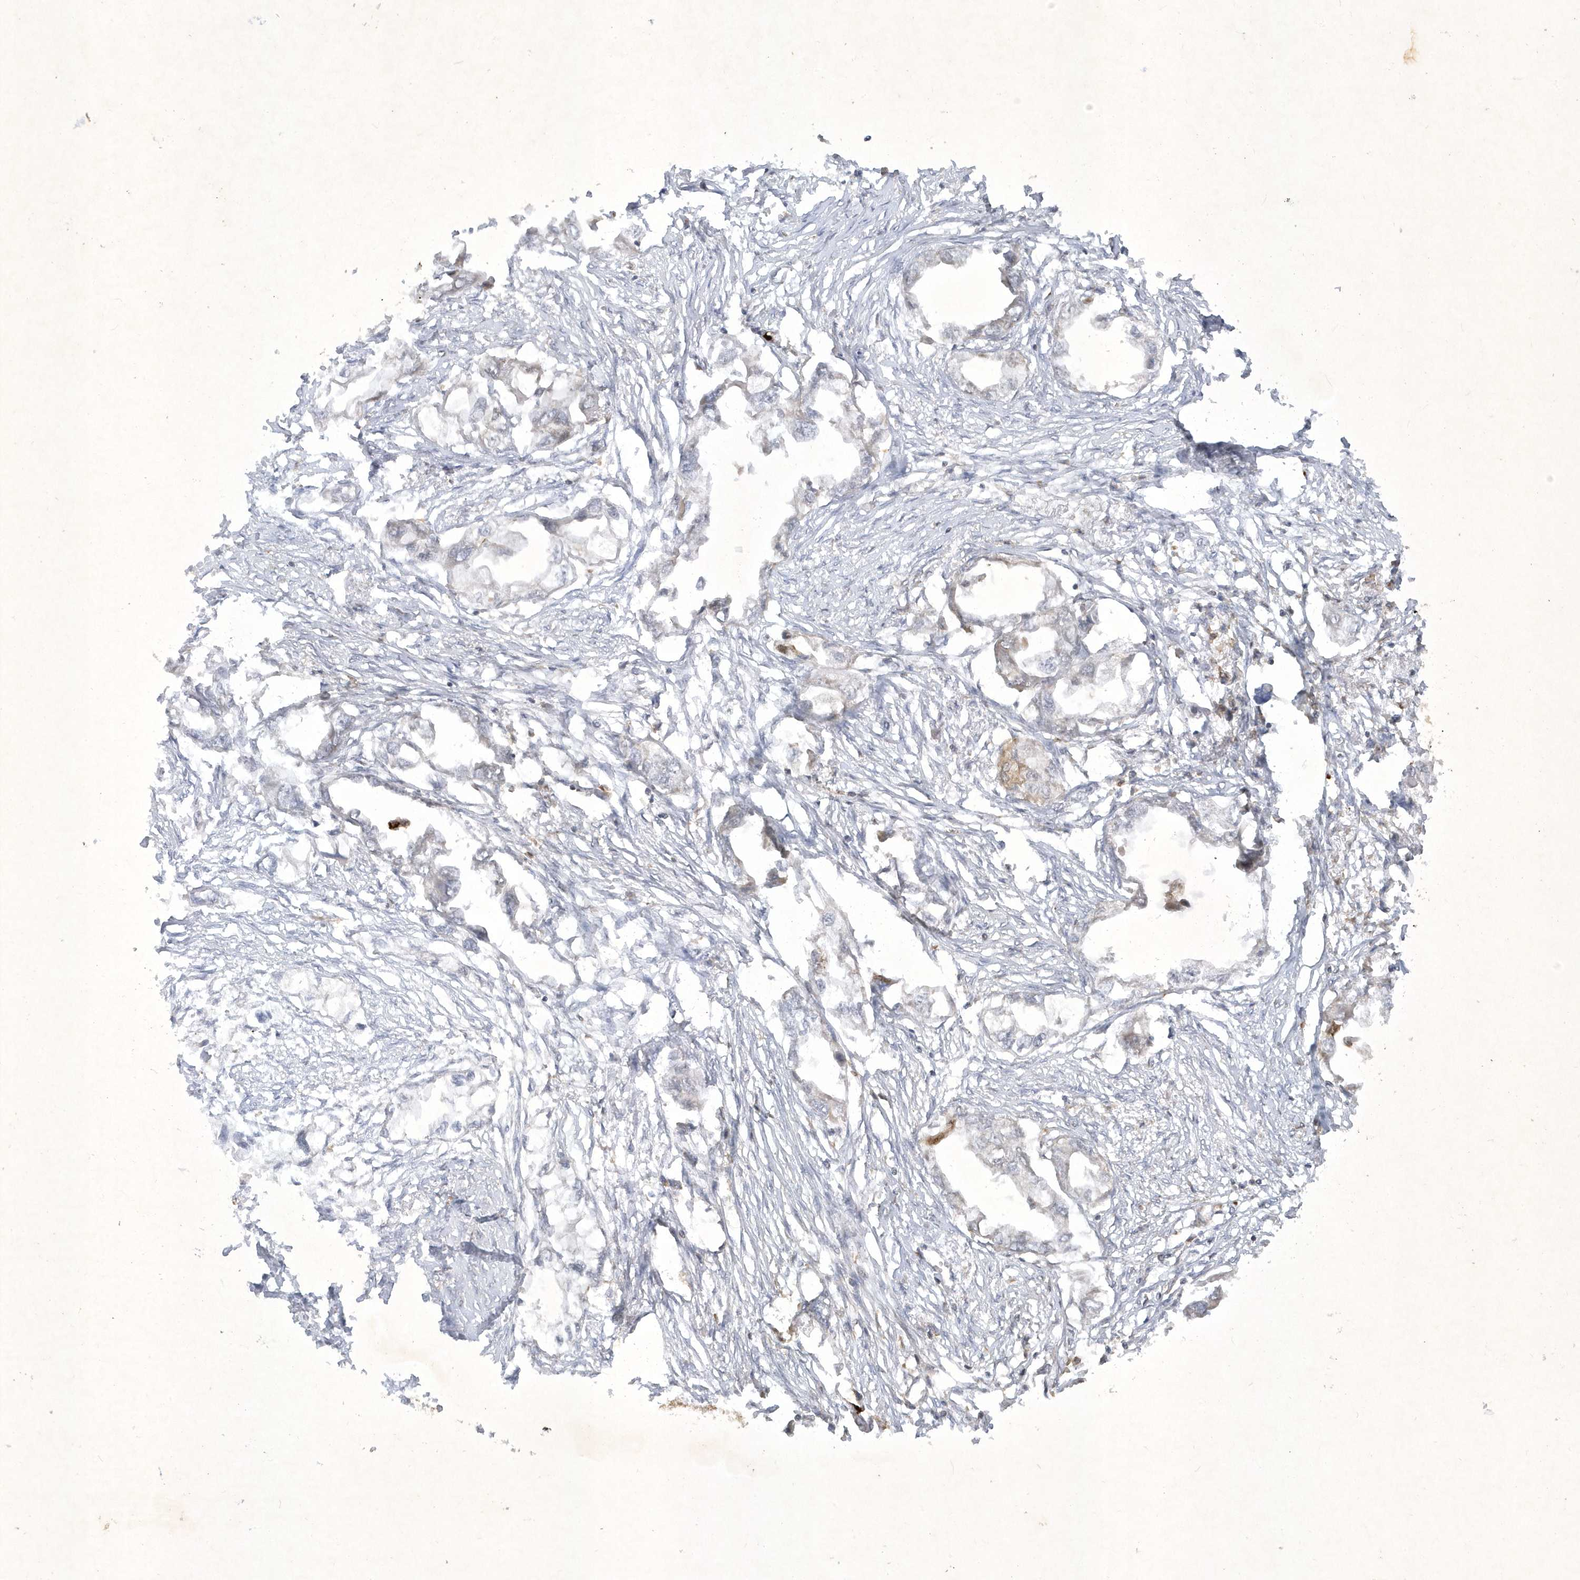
{"staining": {"intensity": "negative", "quantity": "none", "location": "none"}, "tissue": "endometrial cancer", "cell_type": "Tumor cells", "image_type": "cancer", "snomed": [{"axis": "morphology", "description": "Adenocarcinoma, NOS"}, {"axis": "morphology", "description": "Adenocarcinoma, metastatic, NOS"}, {"axis": "topography", "description": "Adipose tissue"}, {"axis": "topography", "description": "Endometrium"}], "caption": "Immunohistochemistry (IHC) of human metastatic adenocarcinoma (endometrial) demonstrates no positivity in tumor cells. (Stains: DAB immunohistochemistry with hematoxylin counter stain, Microscopy: brightfield microscopy at high magnification).", "gene": "ZNF213", "patient": {"sex": "female", "age": 67}}